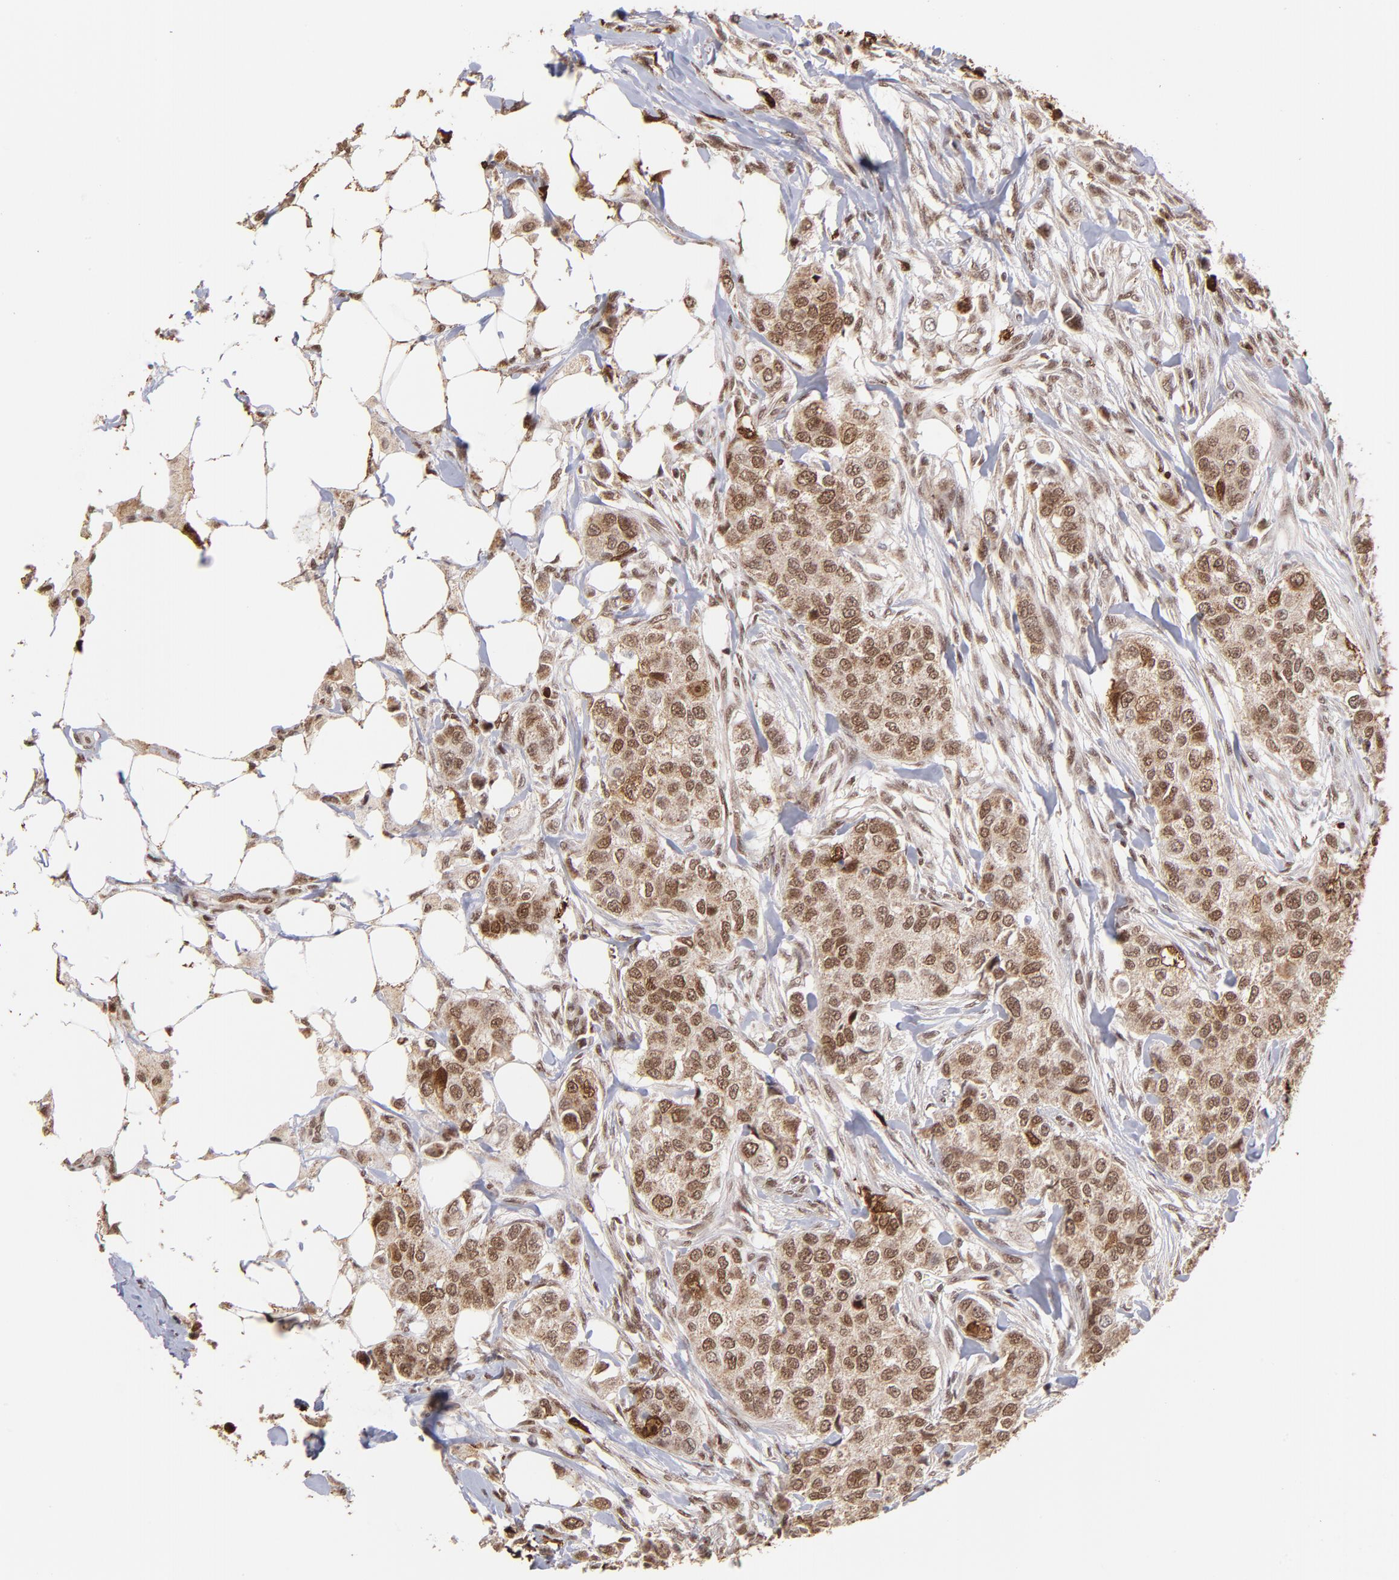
{"staining": {"intensity": "moderate", "quantity": ">75%", "location": "cytoplasmic/membranous,nuclear"}, "tissue": "breast cancer", "cell_type": "Tumor cells", "image_type": "cancer", "snomed": [{"axis": "morphology", "description": "Normal tissue, NOS"}, {"axis": "morphology", "description": "Duct carcinoma"}, {"axis": "topography", "description": "Breast"}], "caption": "Human breast cancer (intraductal carcinoma) stained with a brown dye displays moderate cytoplasmic/membranous and nuclear positive staining in about >75% of tumor cells.", "gene": "ZFX", "patient": {"sex": "female", "age": 49}}